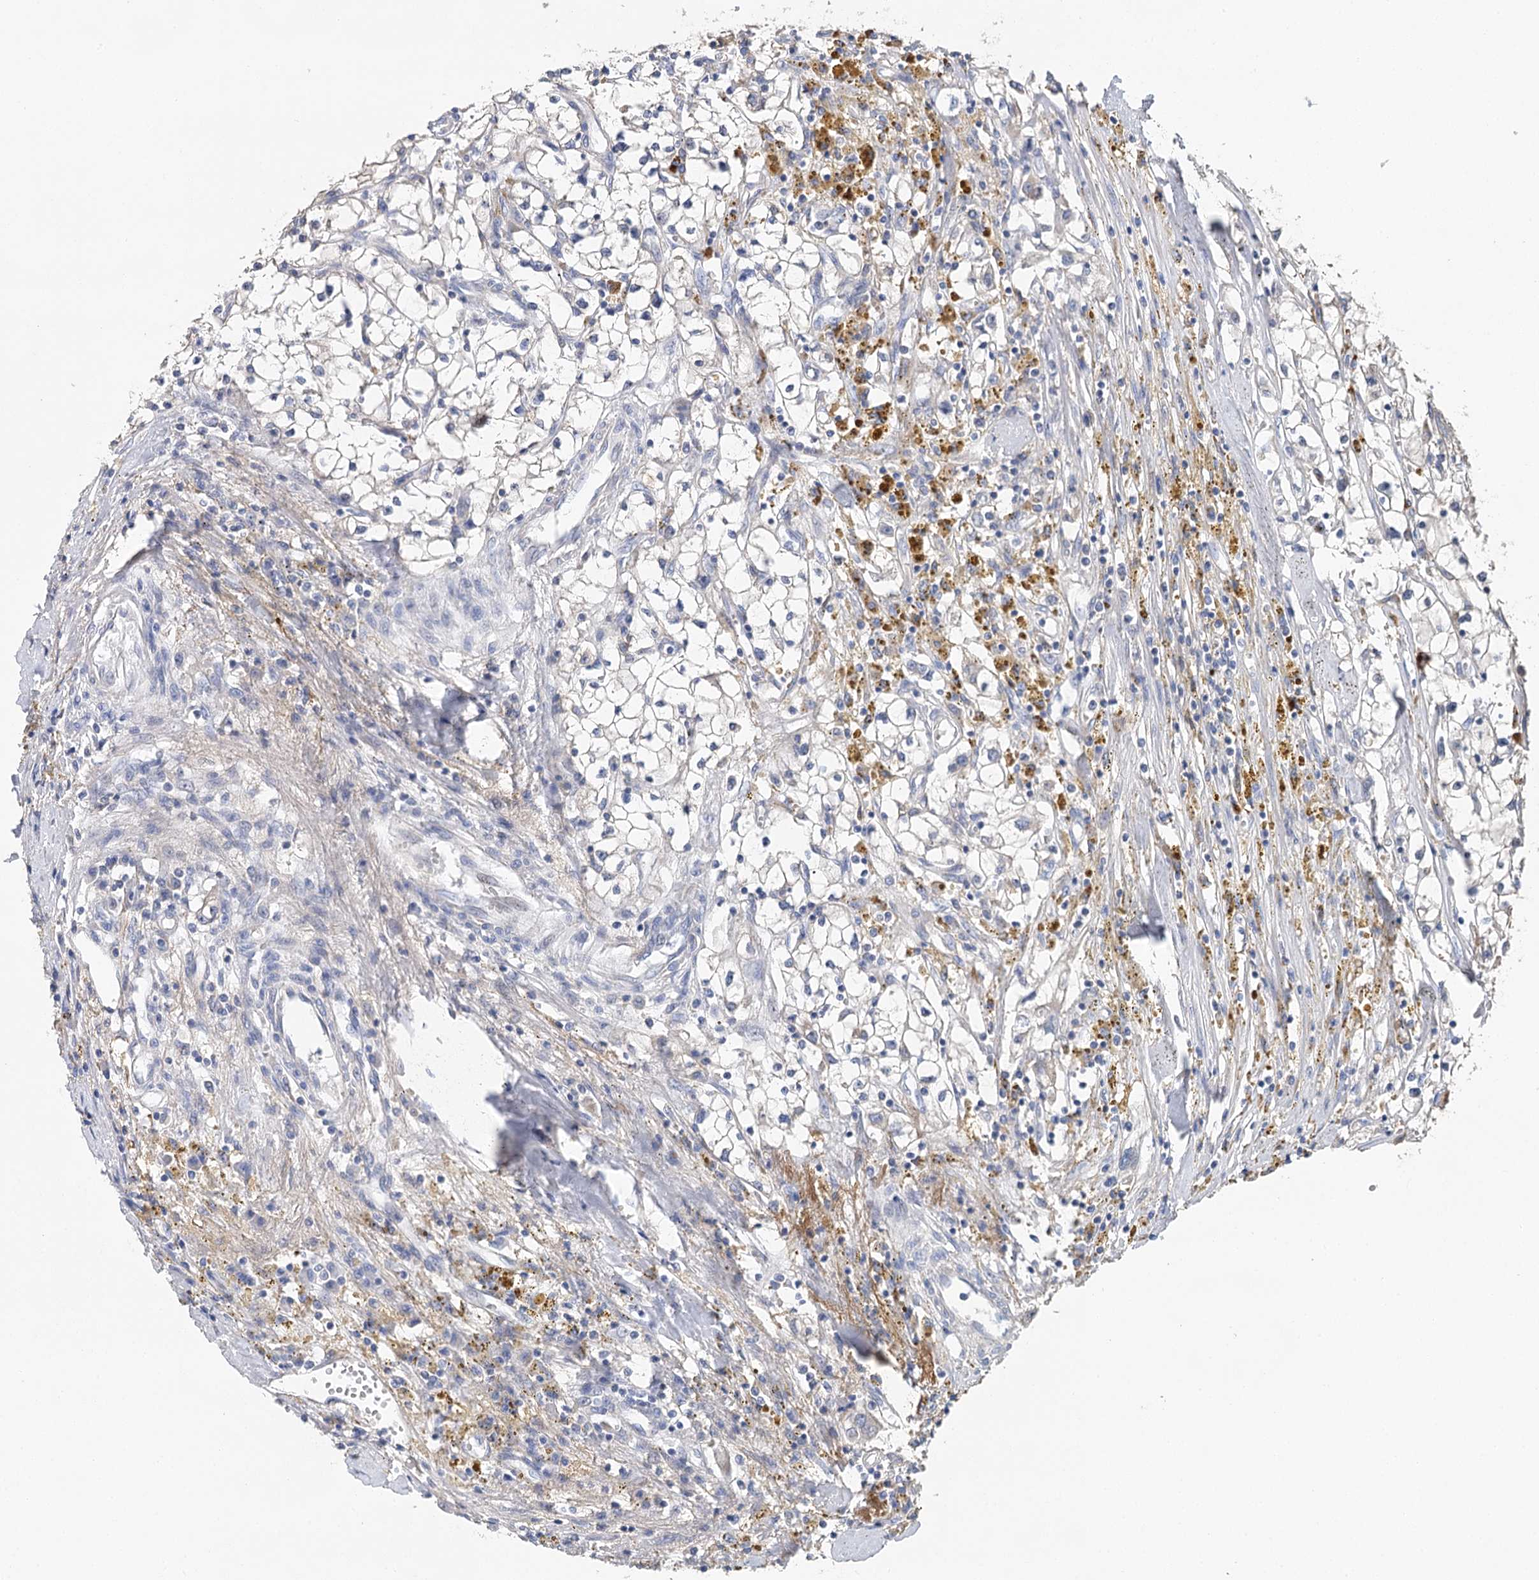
{"staining": {"intensity": "negative", "quantity": "none", "location": "none"}, "tissue": "renal cancer", "cell_type": "Tumor cells", "image_type": "cancer", "snomed": [{"axis": "morphology", "description": "Adenocarcinoma, NOS"}, {"axis": "topography", "description": "Kidney"}], "caption": "Immunohistochemical staining of human renal cancer demonstrates no significant staining in tumor cells.", "gene": "EPYC", "patient": {"sex": "male", "age": 56}}